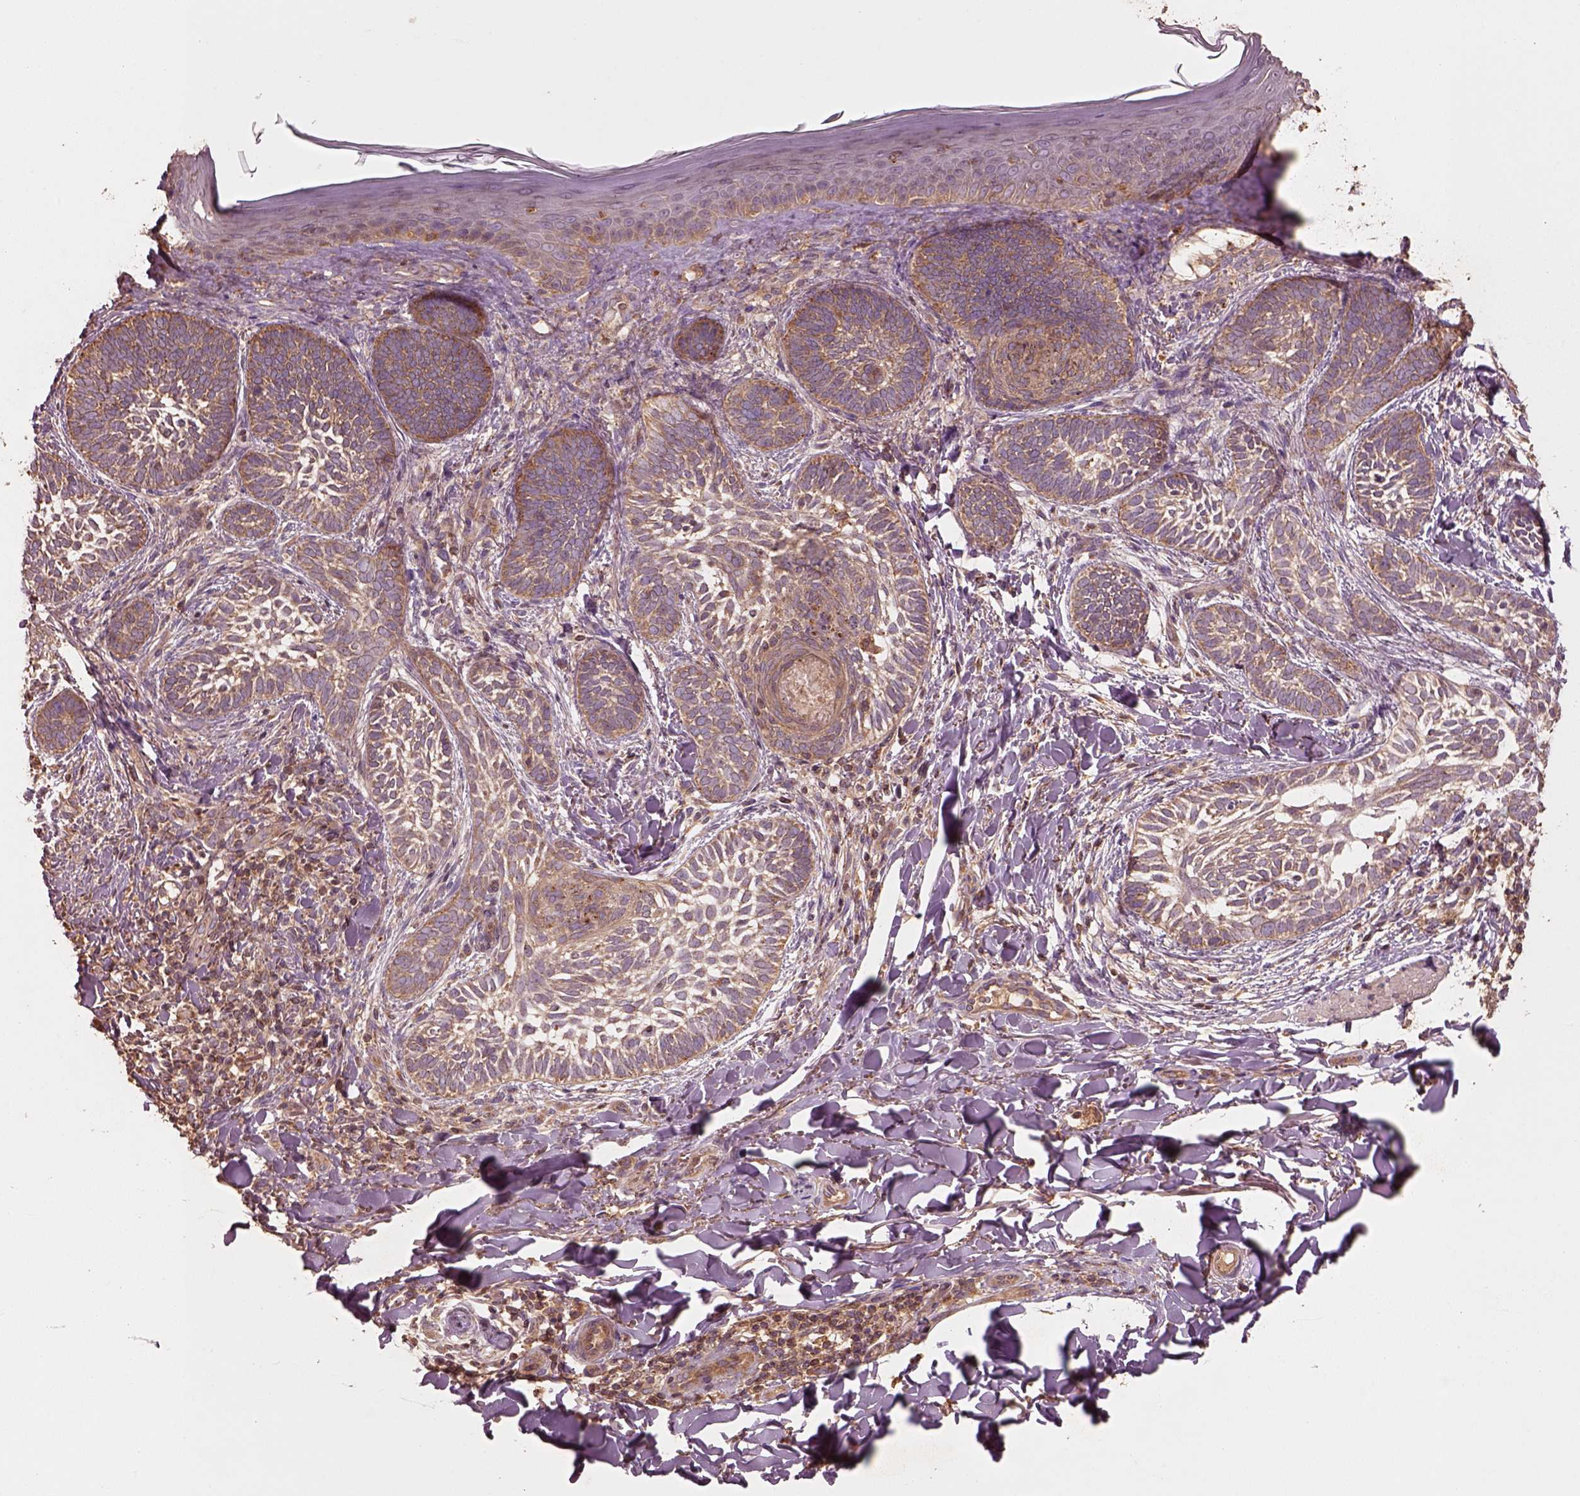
{"staining": {"intensity": "weak", "quantity": ">75%", "location": "cytoplasmic/membranous"}, "tissue": "skin cancer", "cell_type": "Tumor cells", "image_type": "cancer", "snomed": [{"axis": "morphology", "description": "Normal tissue, NOS"}, {"axis": "morphology", "description": "Basal cell carcinoma"}, {"axis": "topography", "description": "Skin"}], "caption": "This is a photomicrograph of IHC staining of skin cancer (basal cell carcinoma), which shows weak expression in the cytoplasmic/membranous of tumor cells.", "gene": "TRADD", "patient": {"sex": "male", "age": 46}}